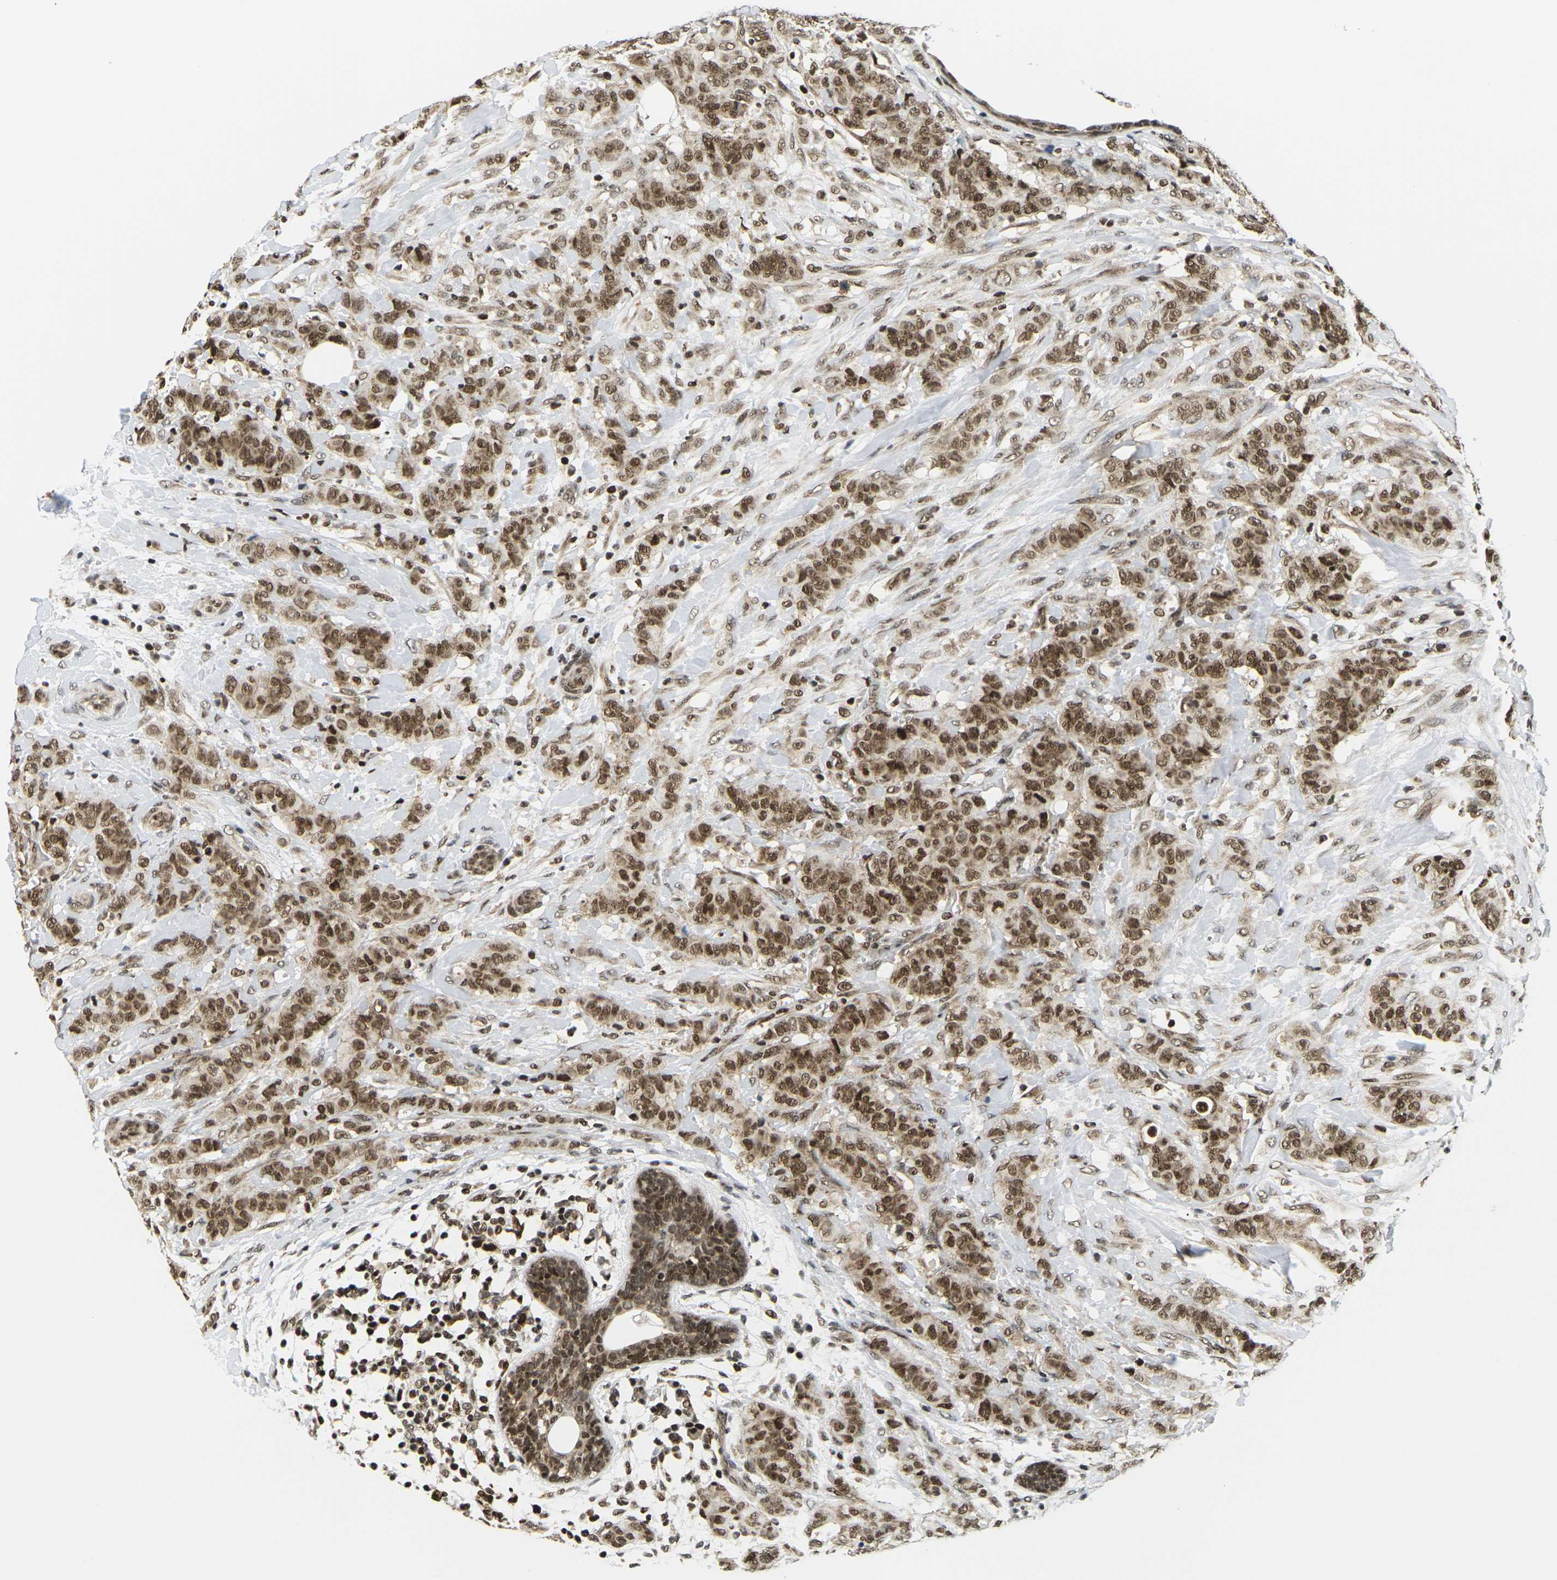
{"staining": {"intensity": "moderate", "quantity": ">75%", "location": "cytoplasmic/membranous,nuclear"}, "tissue": "breast cancer", "cell_type": "Tumor cells", "image_type": "cancer", "snomed": [{"axis": "morphology", "description": "Normal tissue, NOS"}, {"axis": "morphology", "description": "Duct carcinoma"}, {"axis": "topography", "description": "Breast"}], "caption": "Invasive ductal carcinoma (breast) stained for a protein demonstrates moderate cytoplasmic/membranous and nuclear positivity in tumor cells.", "gene": "CELF1", "patient": {"sex": "female", "age": 40}}